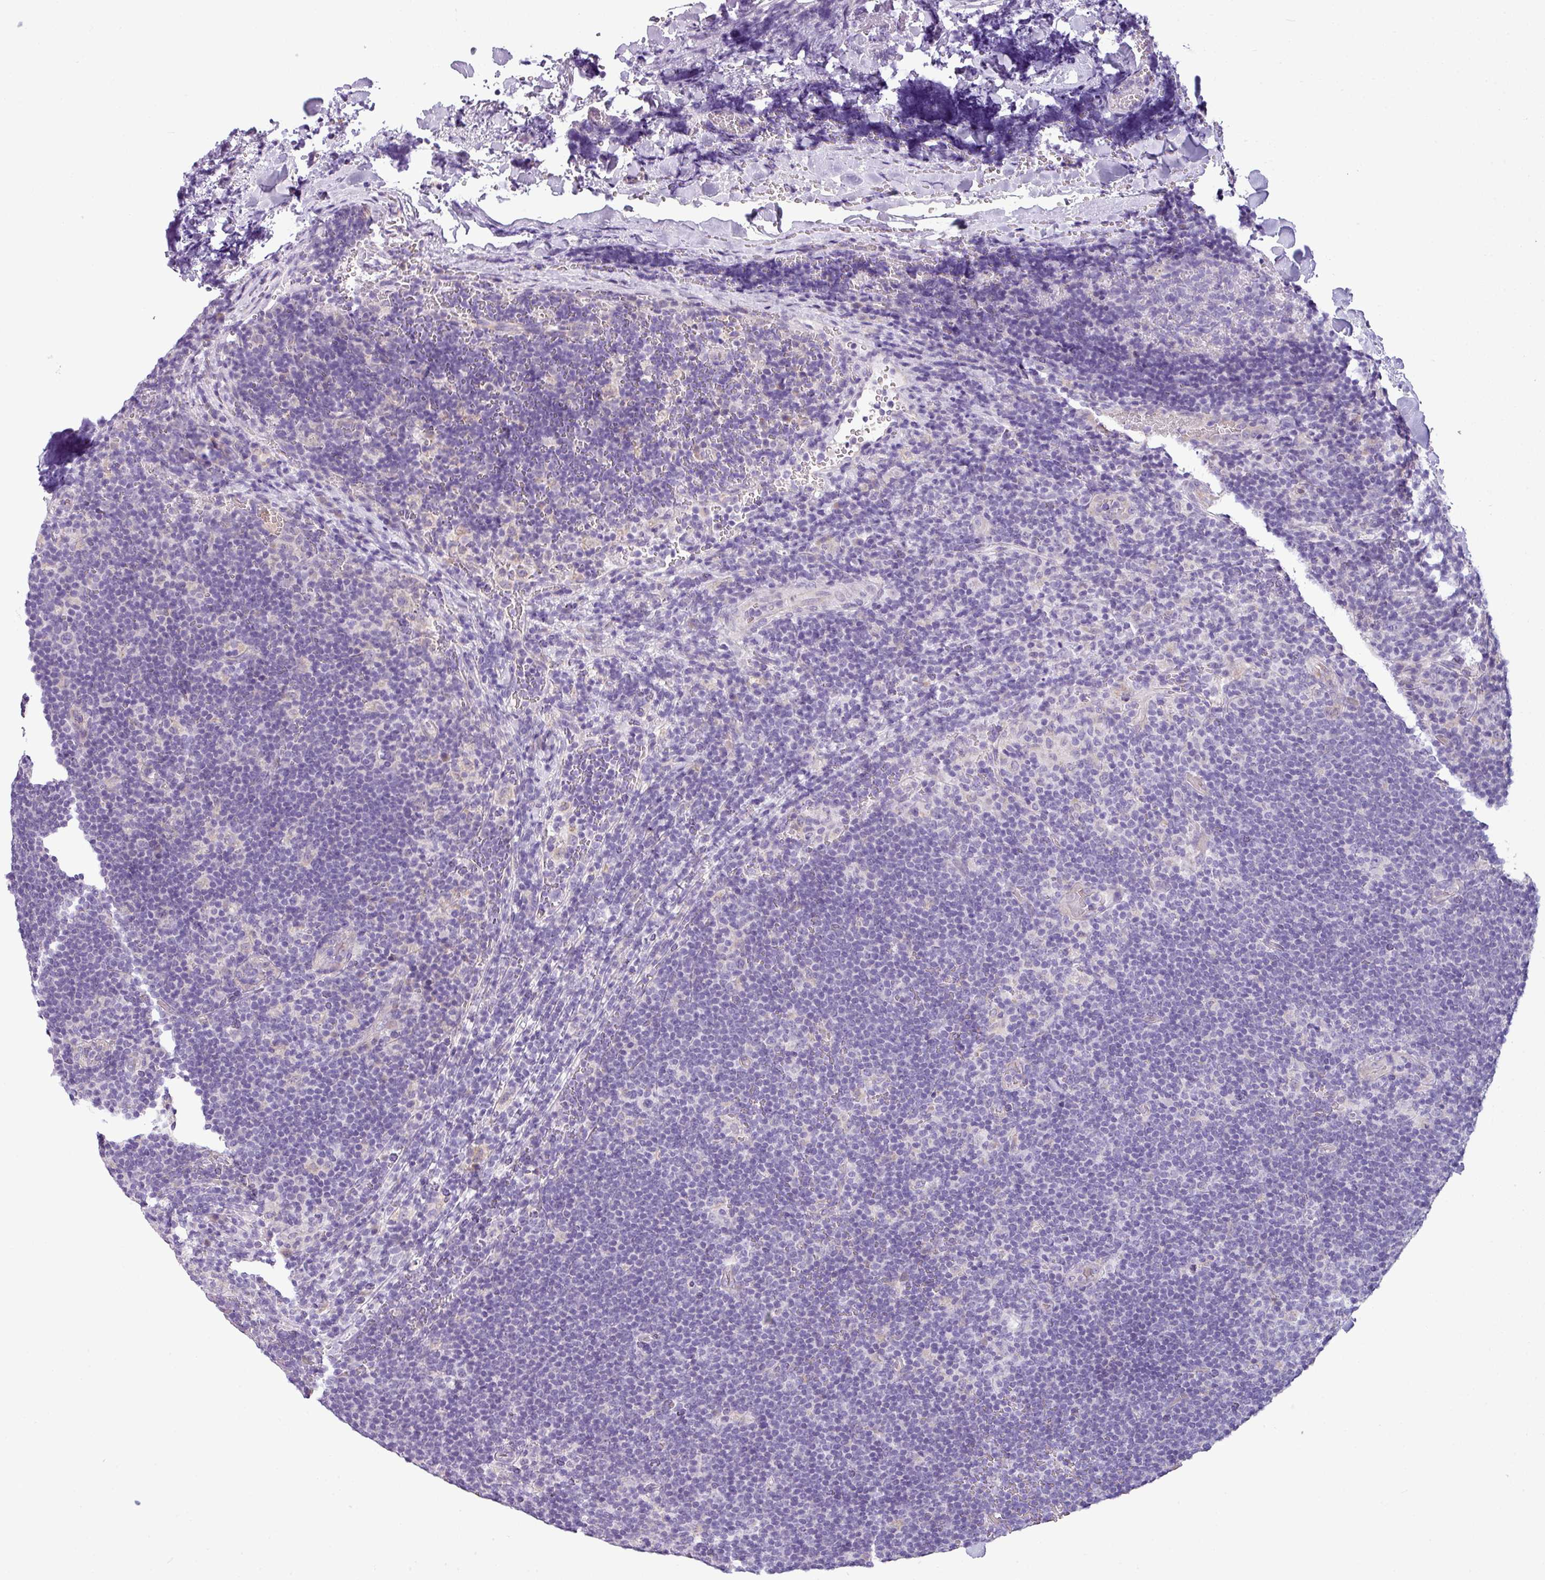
{"staining": {"intensity": "negative", "quantity": "none", "location": "none"}, "tissue": "lymphoma", "cell_type": "Tumor cells", "image_type": "cancer", "snomed": [{"axis": "morphology", "description": "Hodgkin's disease, NOS"}, {"axis": "topography", "description": "Lymph node"}], "caption": "This is a photomicrograph of immunohistochemistry (IHC) staining of lymphoma, which shows no expression in tumor cells.", "gene": "TOR1AIP2", "patient": {"sex": "female", "age": 57}}